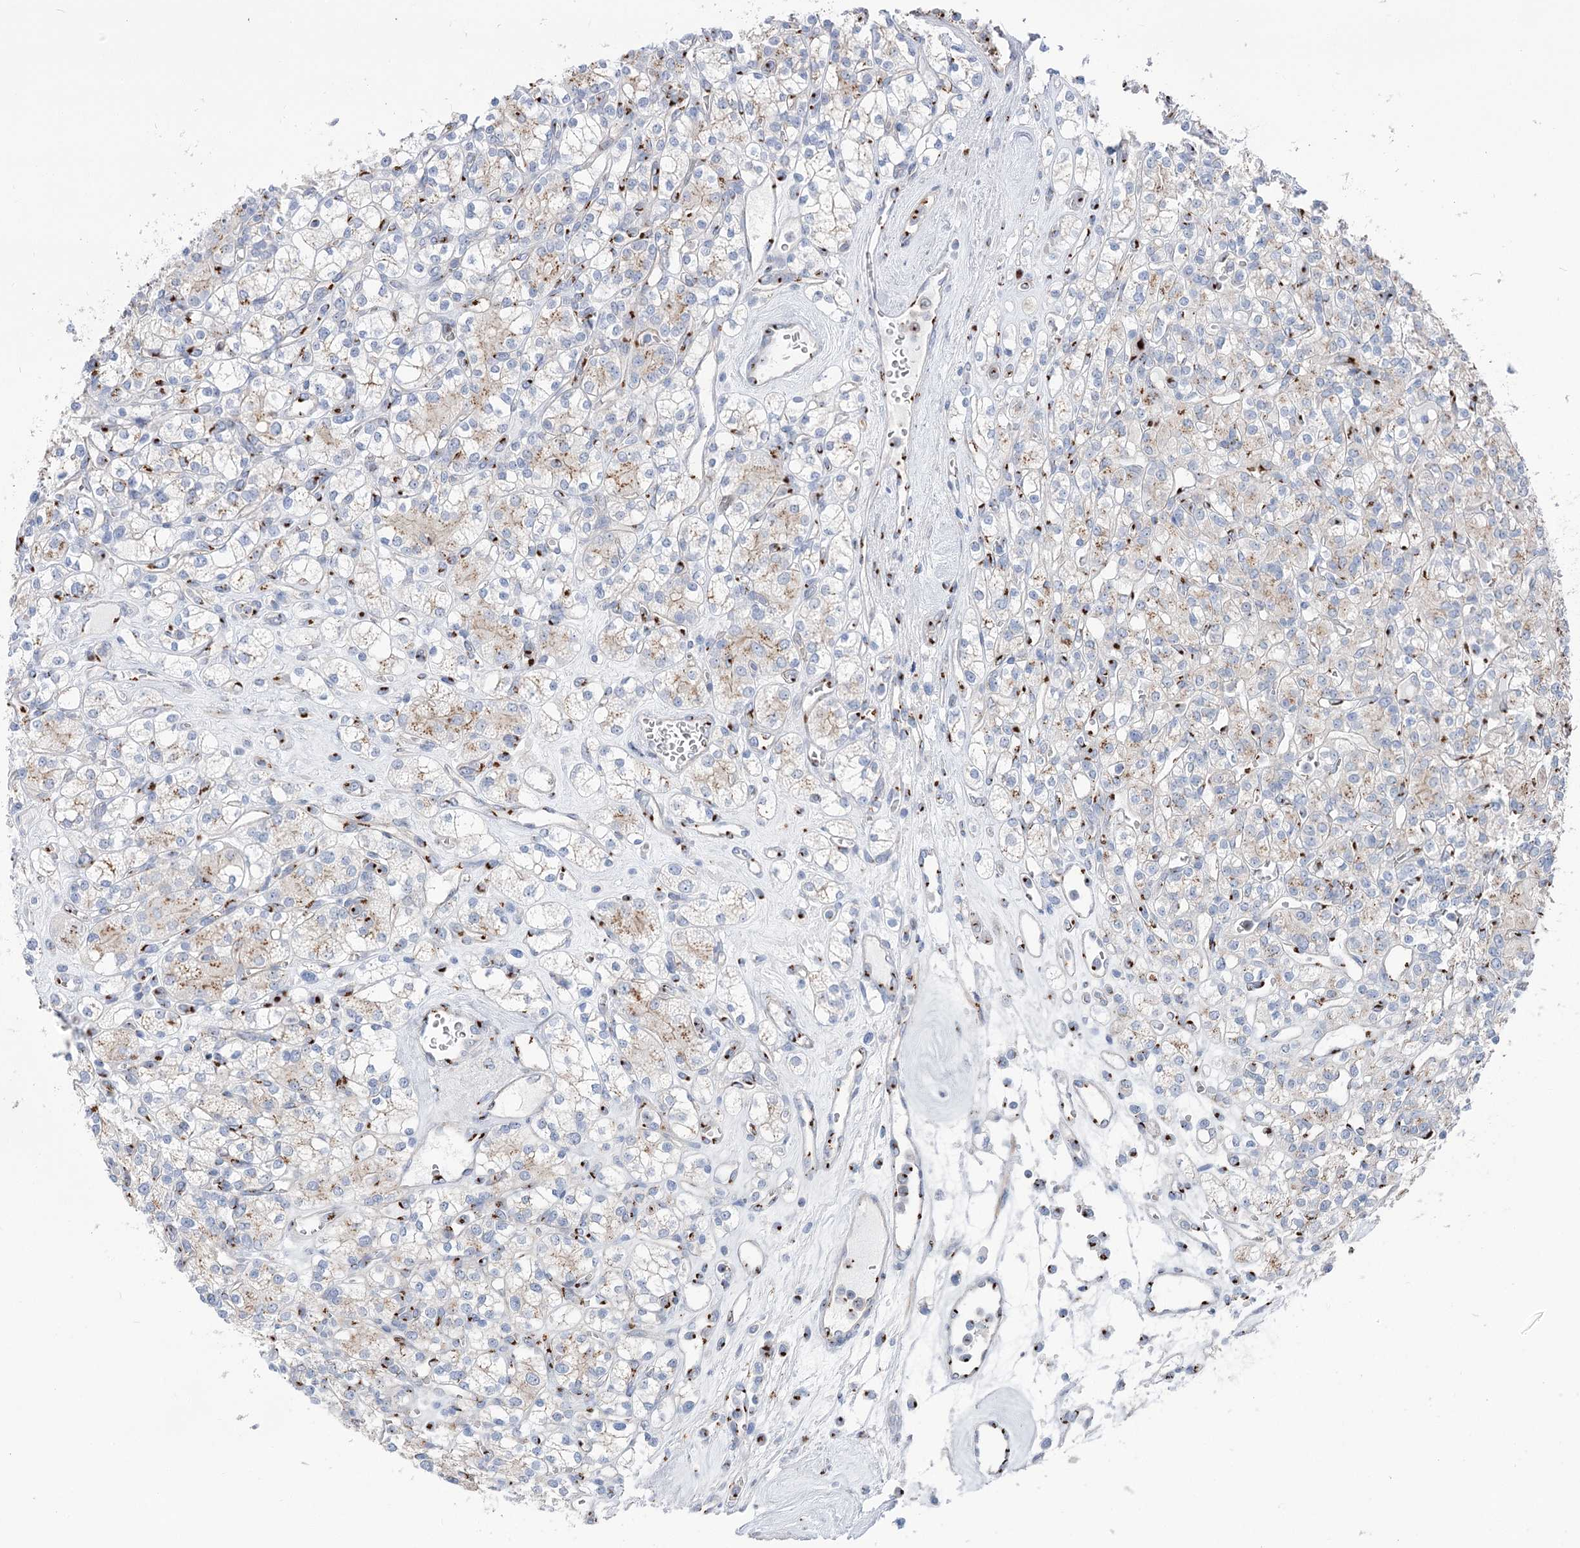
{"staining": {"intensity": "weak", "quantity": "25%-75%", "location": "cytoplasmic/membranous"}, "tissue": "renal cancer", "cell_type": "Tumor cells", "image_type": "cancer", "snomed": [{"axis": "morphology", "description": "Adenocarcinoma, NOS"}, {"axis": "topography", "description": "Kidney"}], "caption": "About 25%-75% of tumor cells in renal cancer show weak cytoplasmic/membranous protein expression as visualized by brown immunohistochemical staining.", "gene": "TMEM165", "patient": {"sex": "male", "age": 77}}